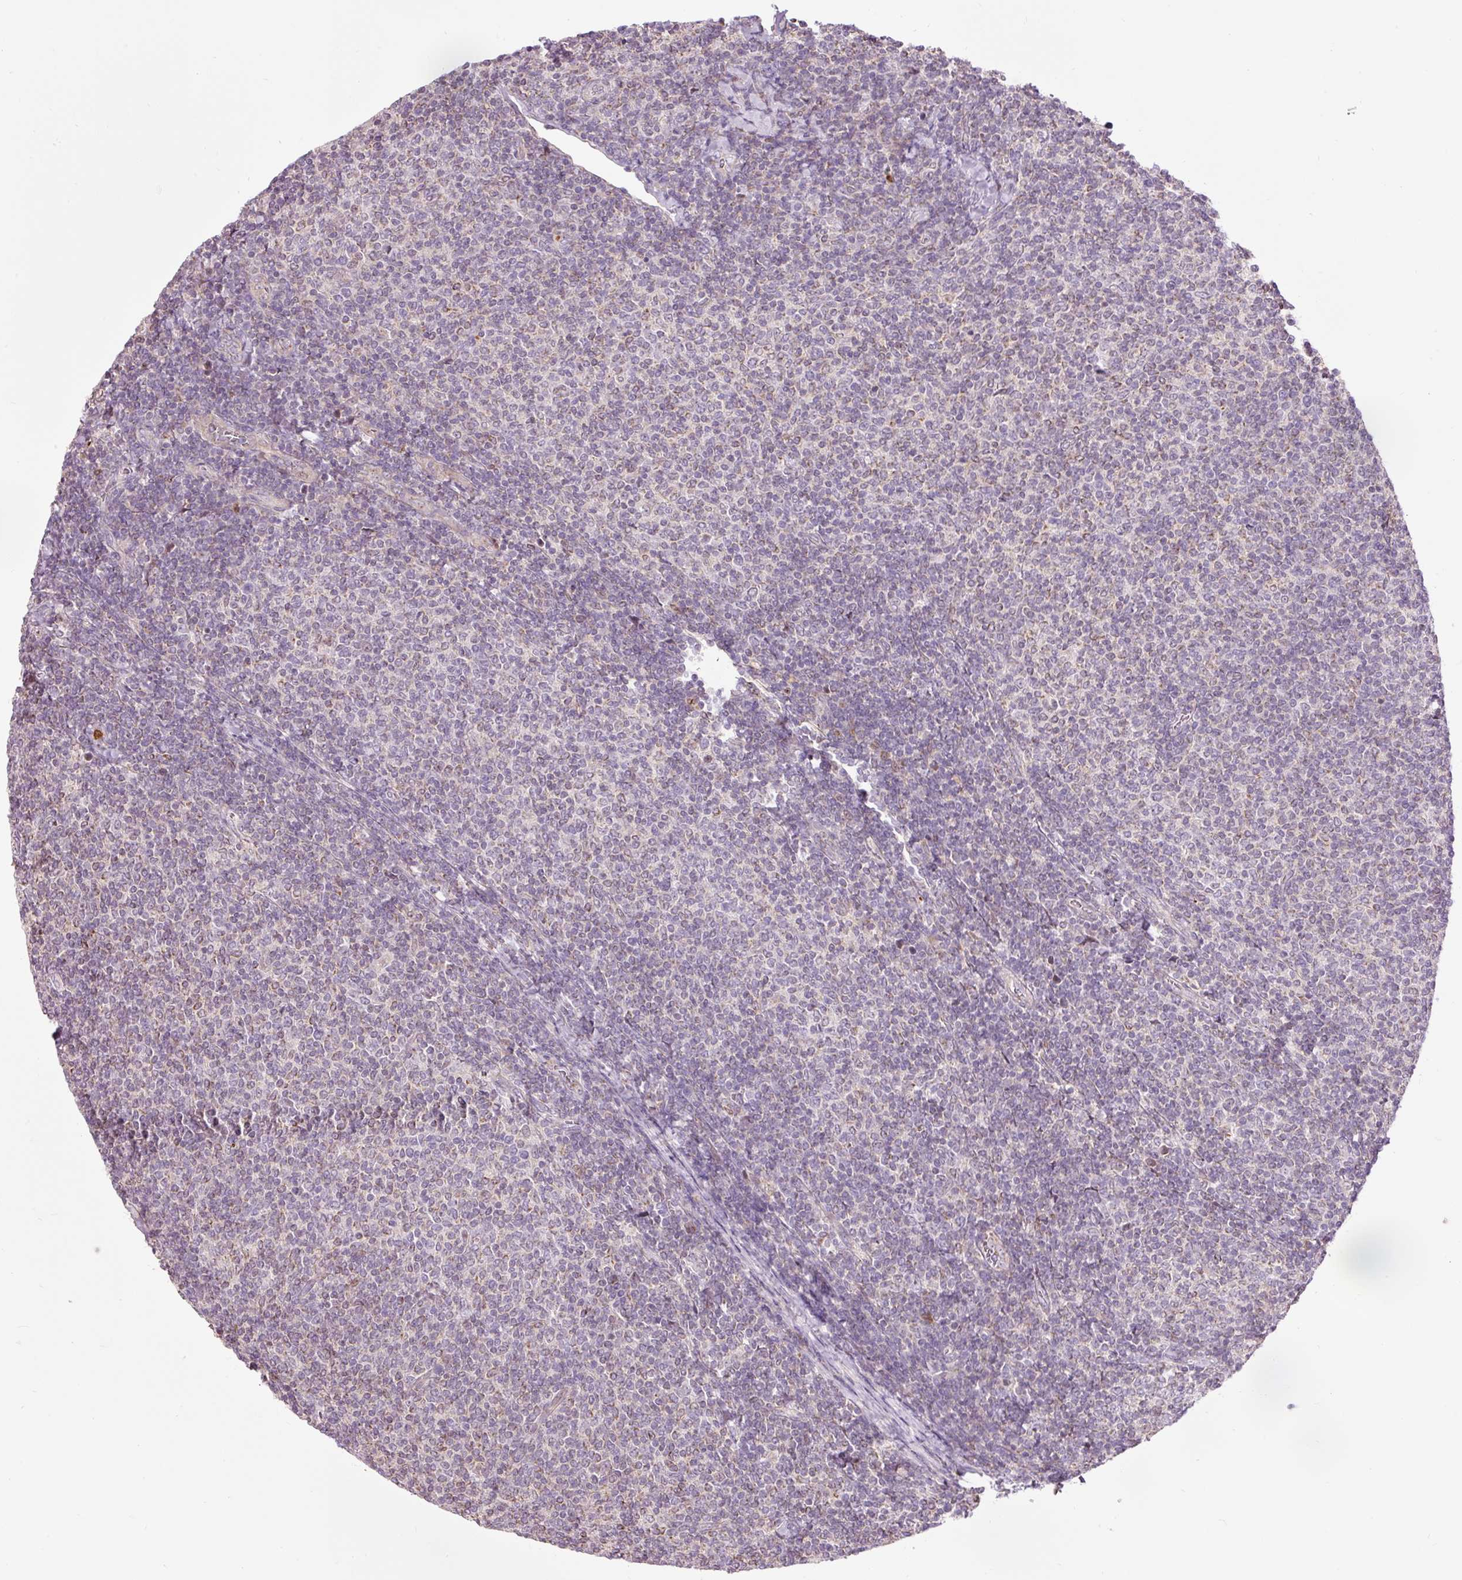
{"staining": {"intensity": "weak", "quantity": "<25%", "location": "cytoplasmic/membranous"}, "tissue": "lymphoma", "cell_type": "Tumor cells", "image_type": "cancer", "snomed": [{"axis": "morphology", "description": "Malignant lymphoma, non-Hodgkin's type, Low grade"}, {"axis": "topography", "description": "Lymph node"}], "caption": "There is no significant staining in tumor cells of lymphoma. (Stains: DAB immunohistochemistry with hematoxylin counter stain, Microscopy: brightfield microscopy at high magnification).", "gene": "PRDX5", "patient": {"sex": "male", "age": 52}}